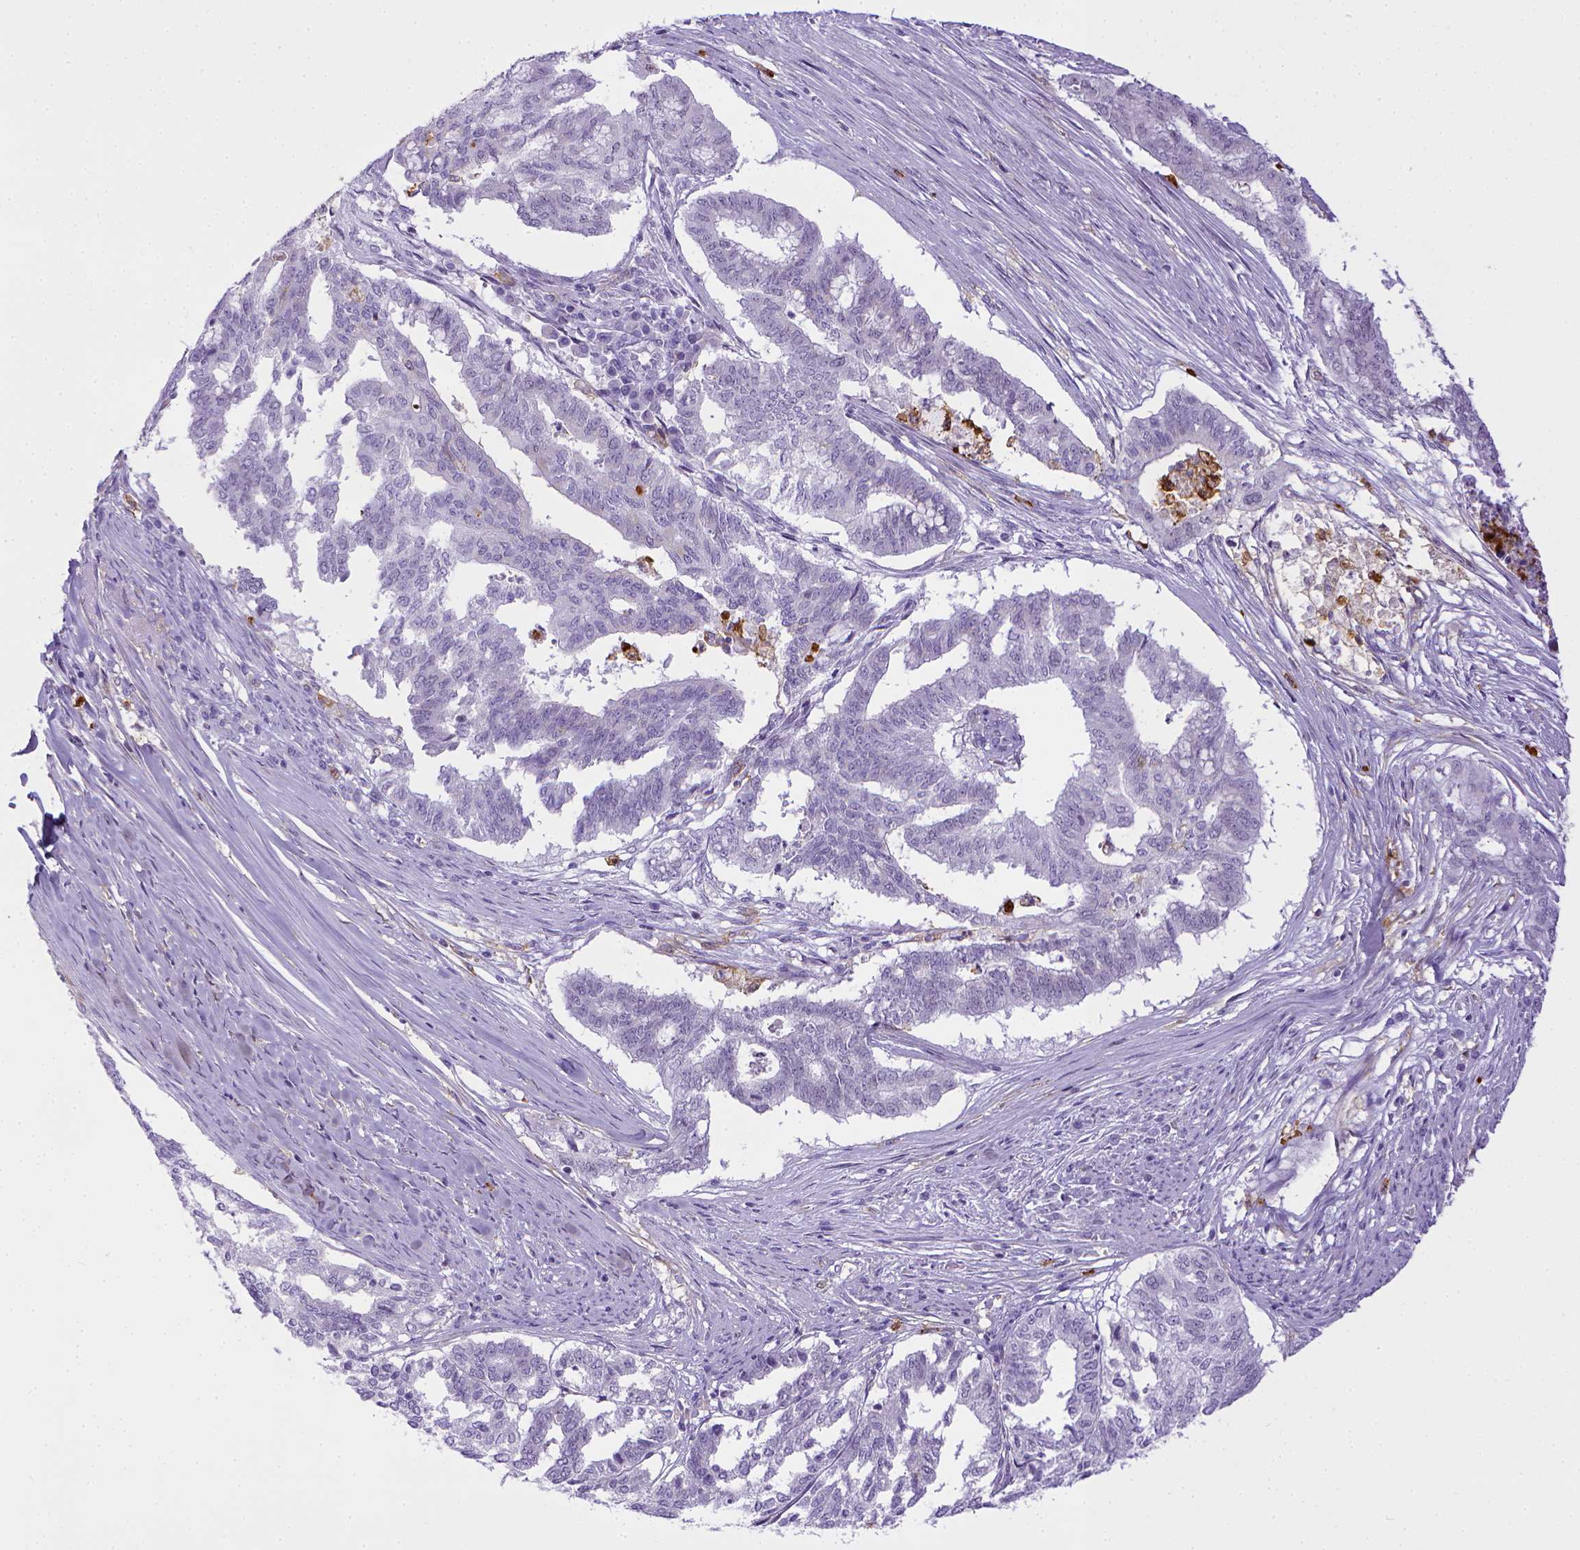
{"staining": {"intensity": "negative", "quantity": "none", "location": "none"}, "tissue": "endometrial cancer", "cell_type": "Tumor cells", "image_type": "cancer", "snomed": [{"axis": "morphology", "description": "Adenocarcinoma, NOS"}, {"axis": "topography", "description": "Endometrium"}], "caption": "Immunohistochemical staining of human adenocarcinoma (endometrial) exhibits no significant expression in tumor cells. (DAB (3,3'-diaminobenzidine) immunohistochemistry, high magnification).", "gene": "ITGAM", "patient": {"sex": "female", "age": 79}}